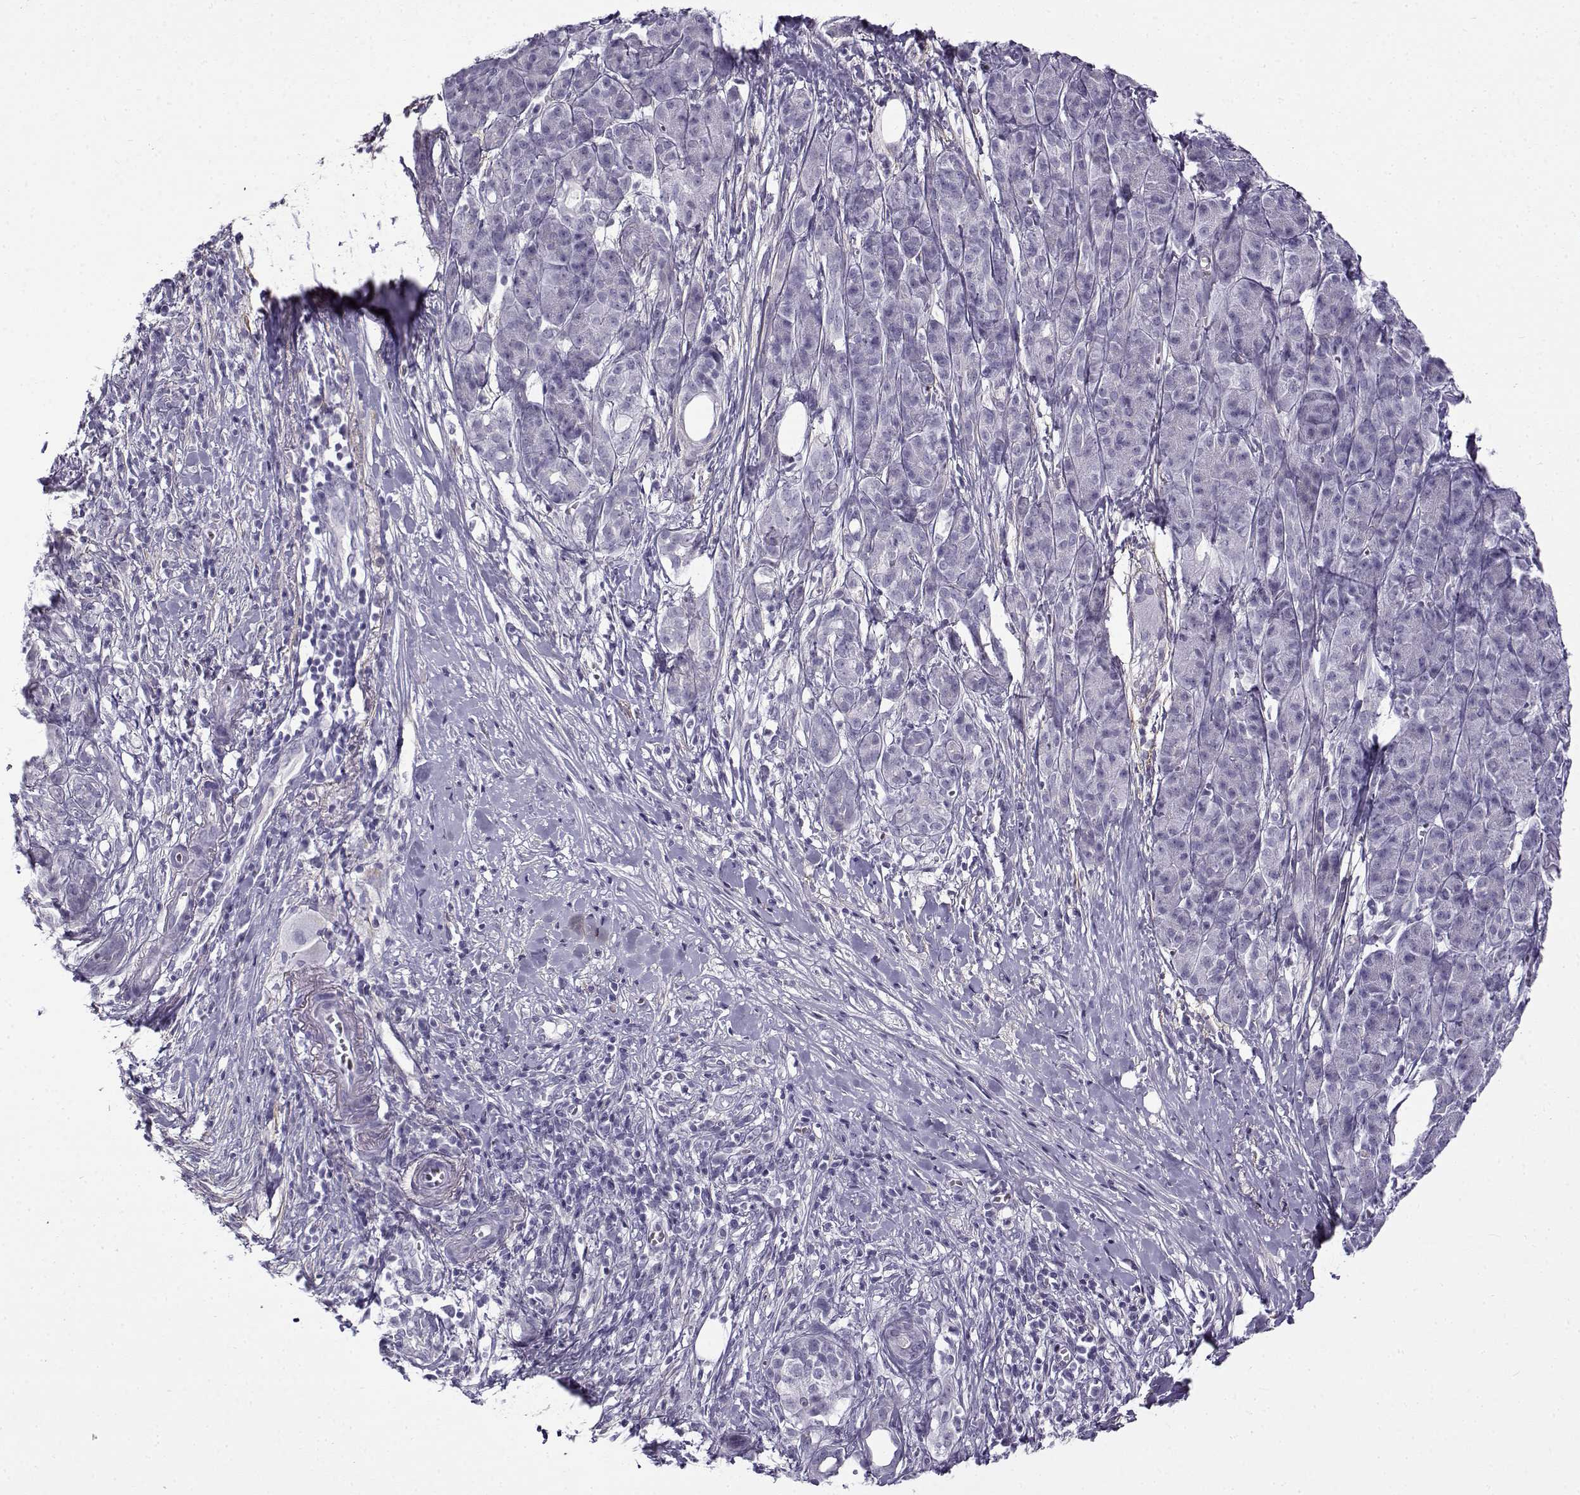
{"staining": {"intensity": "negative", "quantity": "none", "location": "none"}, "tissue": "pancreatic cancer", "cell_type": "Tumor cells", "image_type": "cancer", "snomed": [{"axis": "morphology", "description": "Adenocarcinoma, NOS"}, {"axis": "topography", "description": "Pancreas"}], "caption": "Immunohistochemistry histopathology image of human adenocarcinoma (pancreatic) stained for a protein (brown), which exhibits no staining in tumor cells.", "gene": "GTSF1L", "patient": {"sex": "male", "age": 61}}